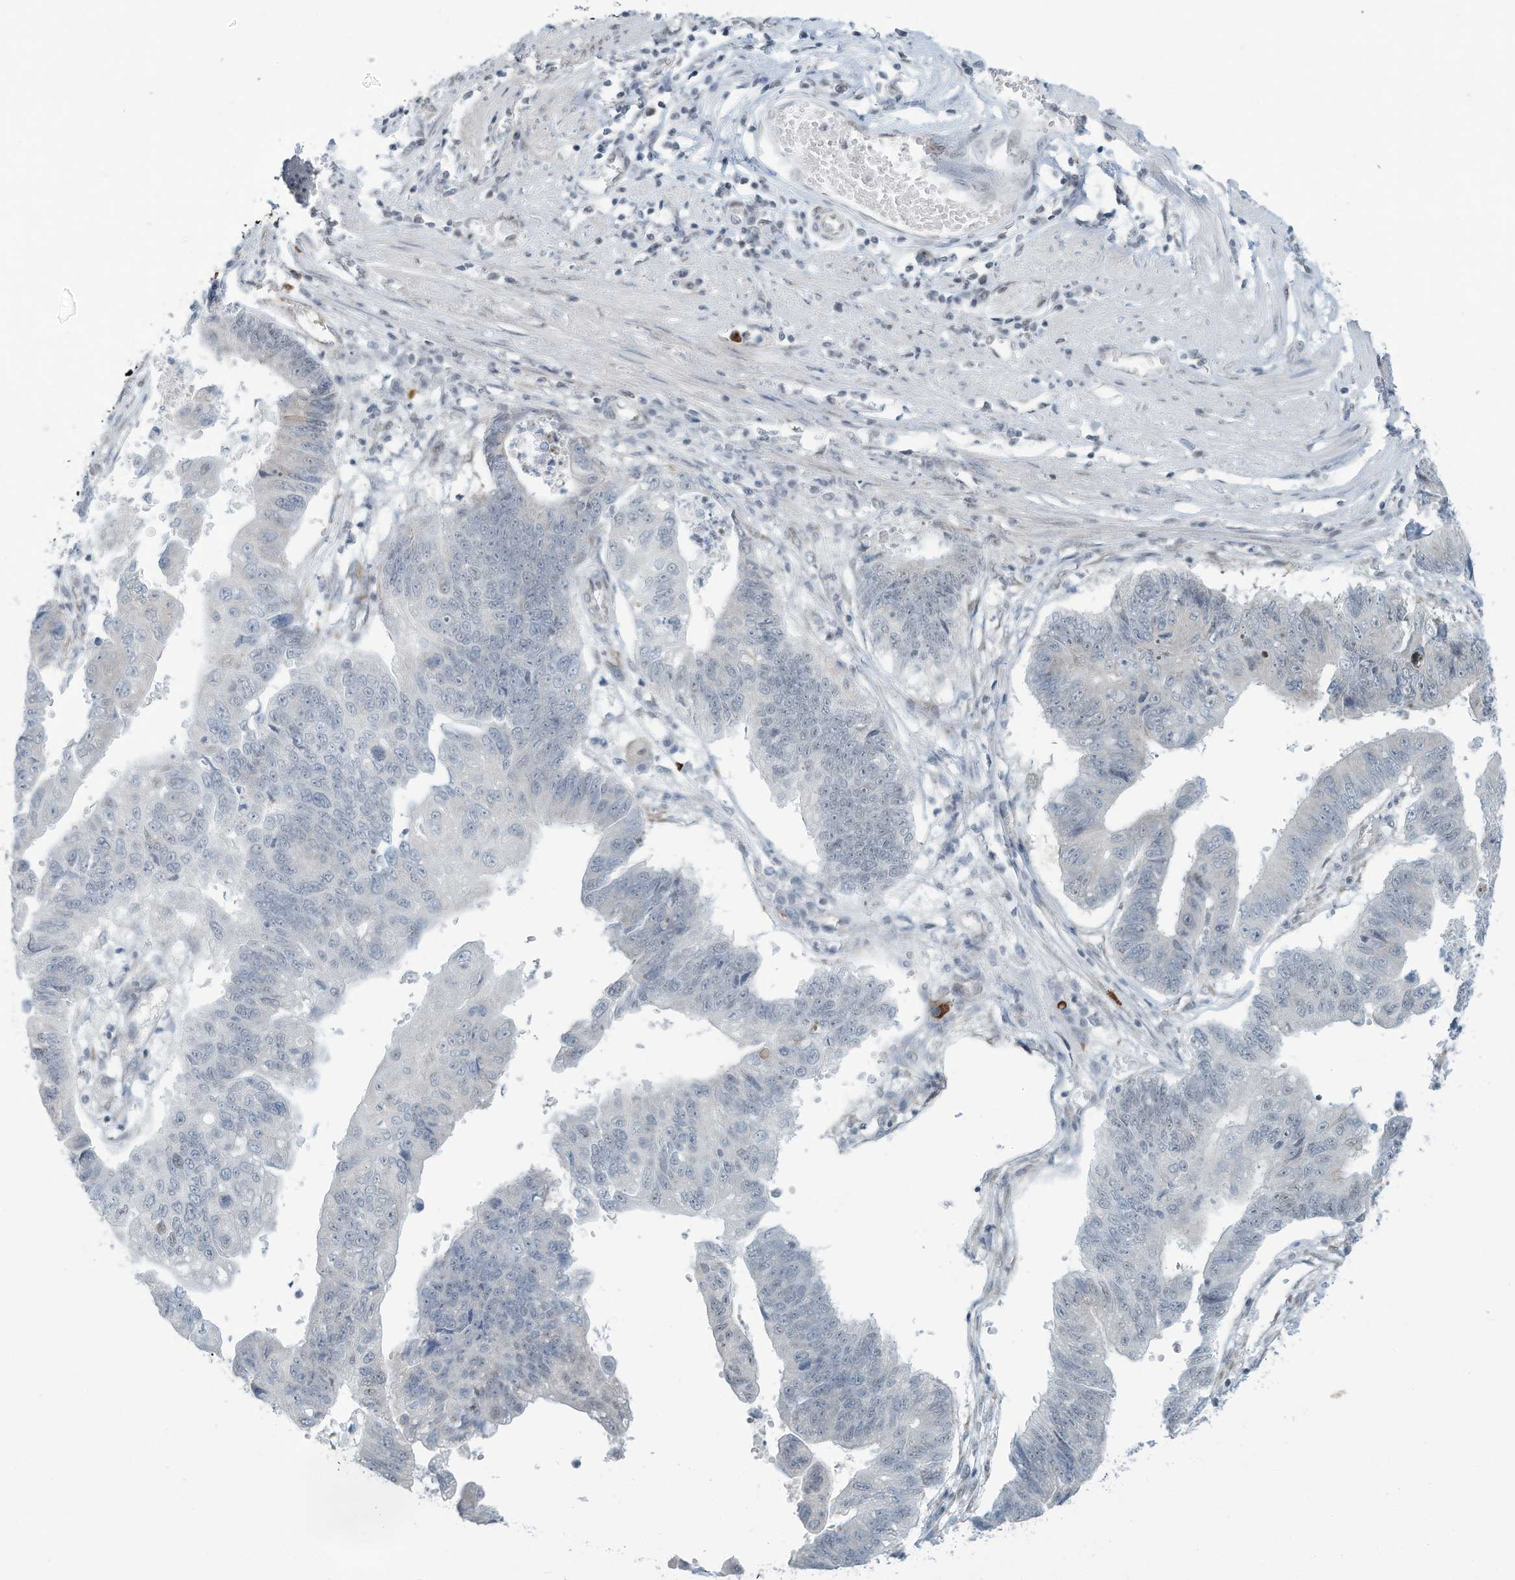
{"staining": {"intensity": "negative", "quantity": "none", "location": "none"}, "tissue": "stomach cancer", "cell_type": "Tumor cells", "image_type": "cancer", "snomed": [{"axis": "morphology", "description": "Adenocarcinoma, NOS"}, {"axis": "topography", "description": "Stomach"}], "caption": "DAB immunohistochemical staining of stomach adenocarcinoma demonstrates no significant positivity in tumor cells.", "gene": "SARNP", "patient": {"sex": "male", "age": 59}}